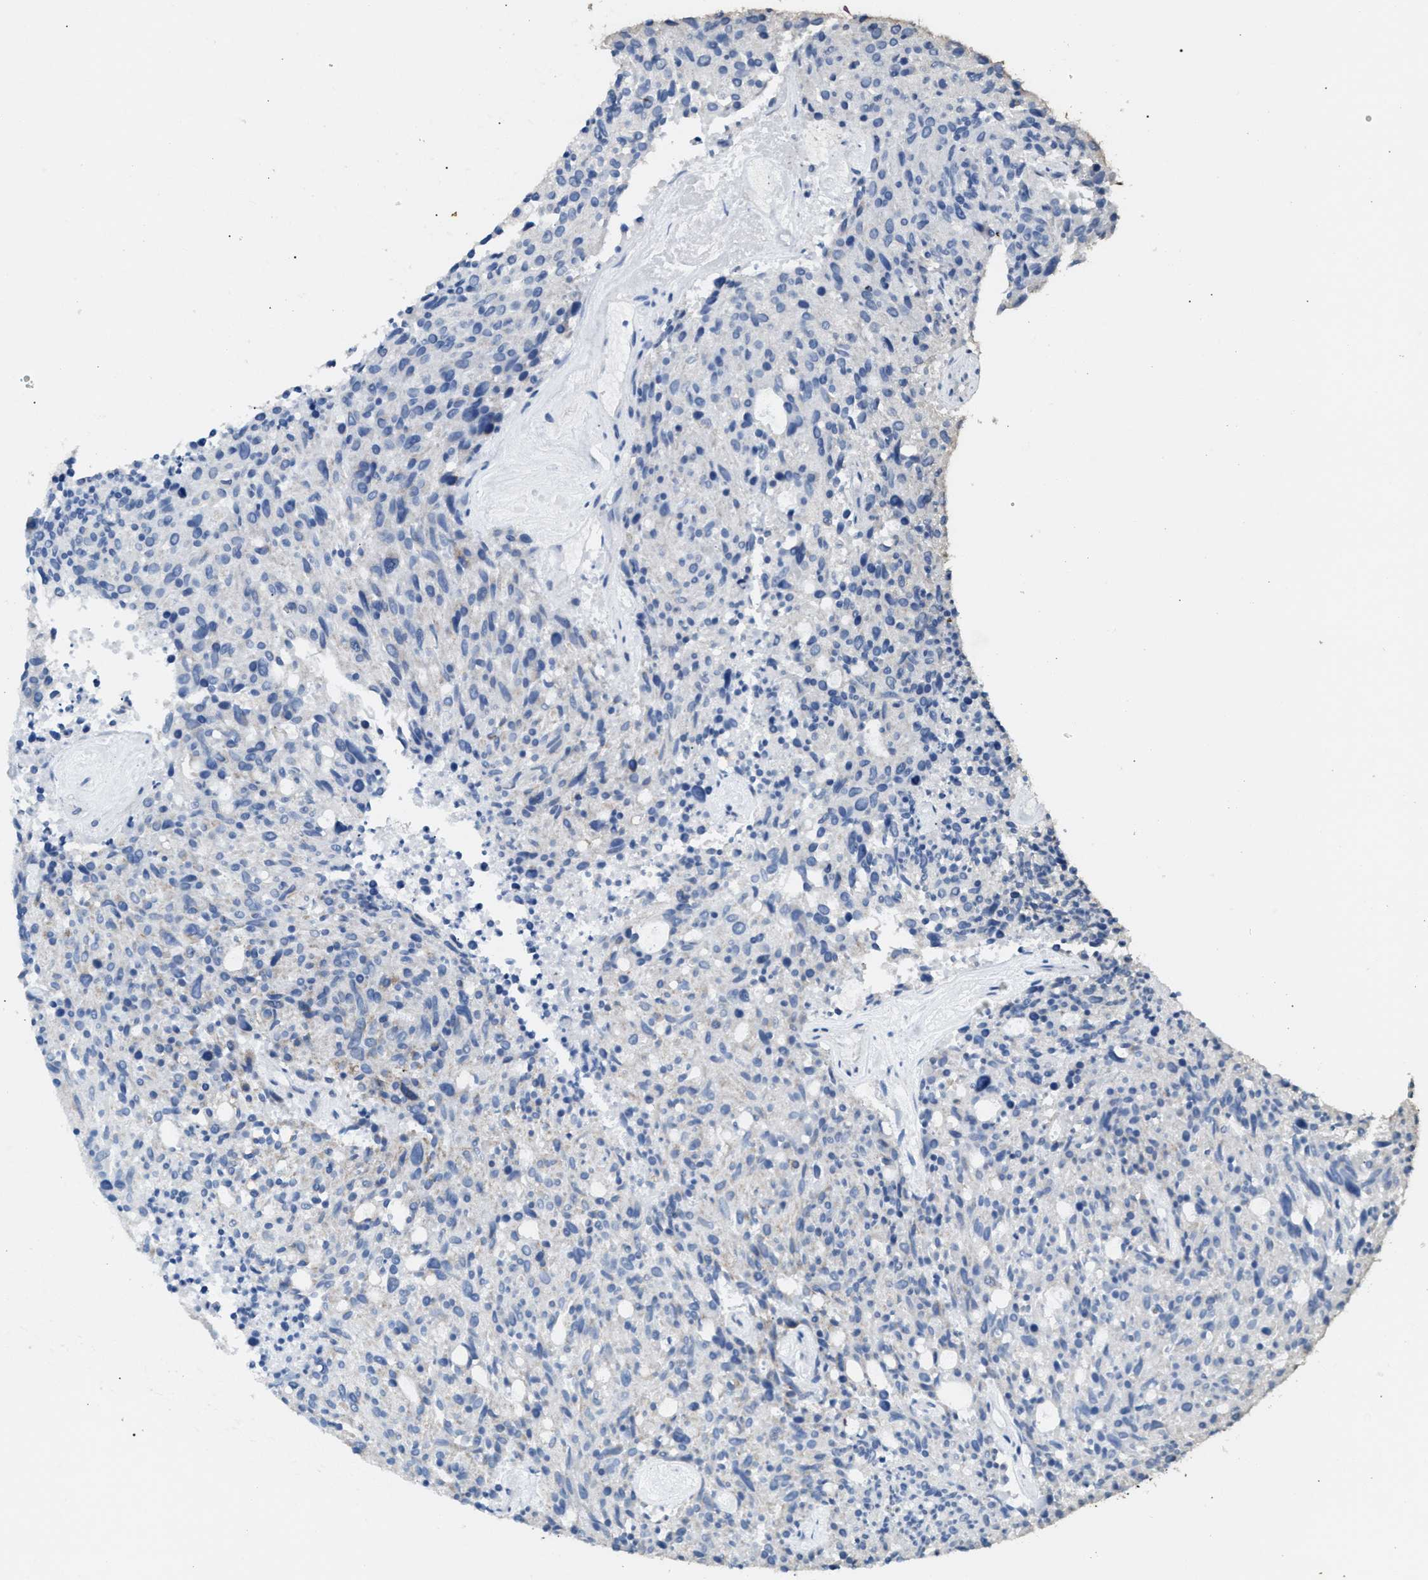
{"staining": {"intensity": "negative", "quantity": "none", "location": "none"}, "tissue": "carcinoid", "cell_type": "Tumor cells", "image_type": "cancer", "snomed": [{"axis": "morphology", "description": "Carcinoid, malignant, NOS"}, {"axis": "topography", "description": "Pancreas"}], "caption": "High power microscopy photomicrograph of an IHC micrograph of malignant carcinoid, revealing no significant staining in tumor cells.", "gene": "TACO1", "patient": {"sex": "female", "age": 54}}